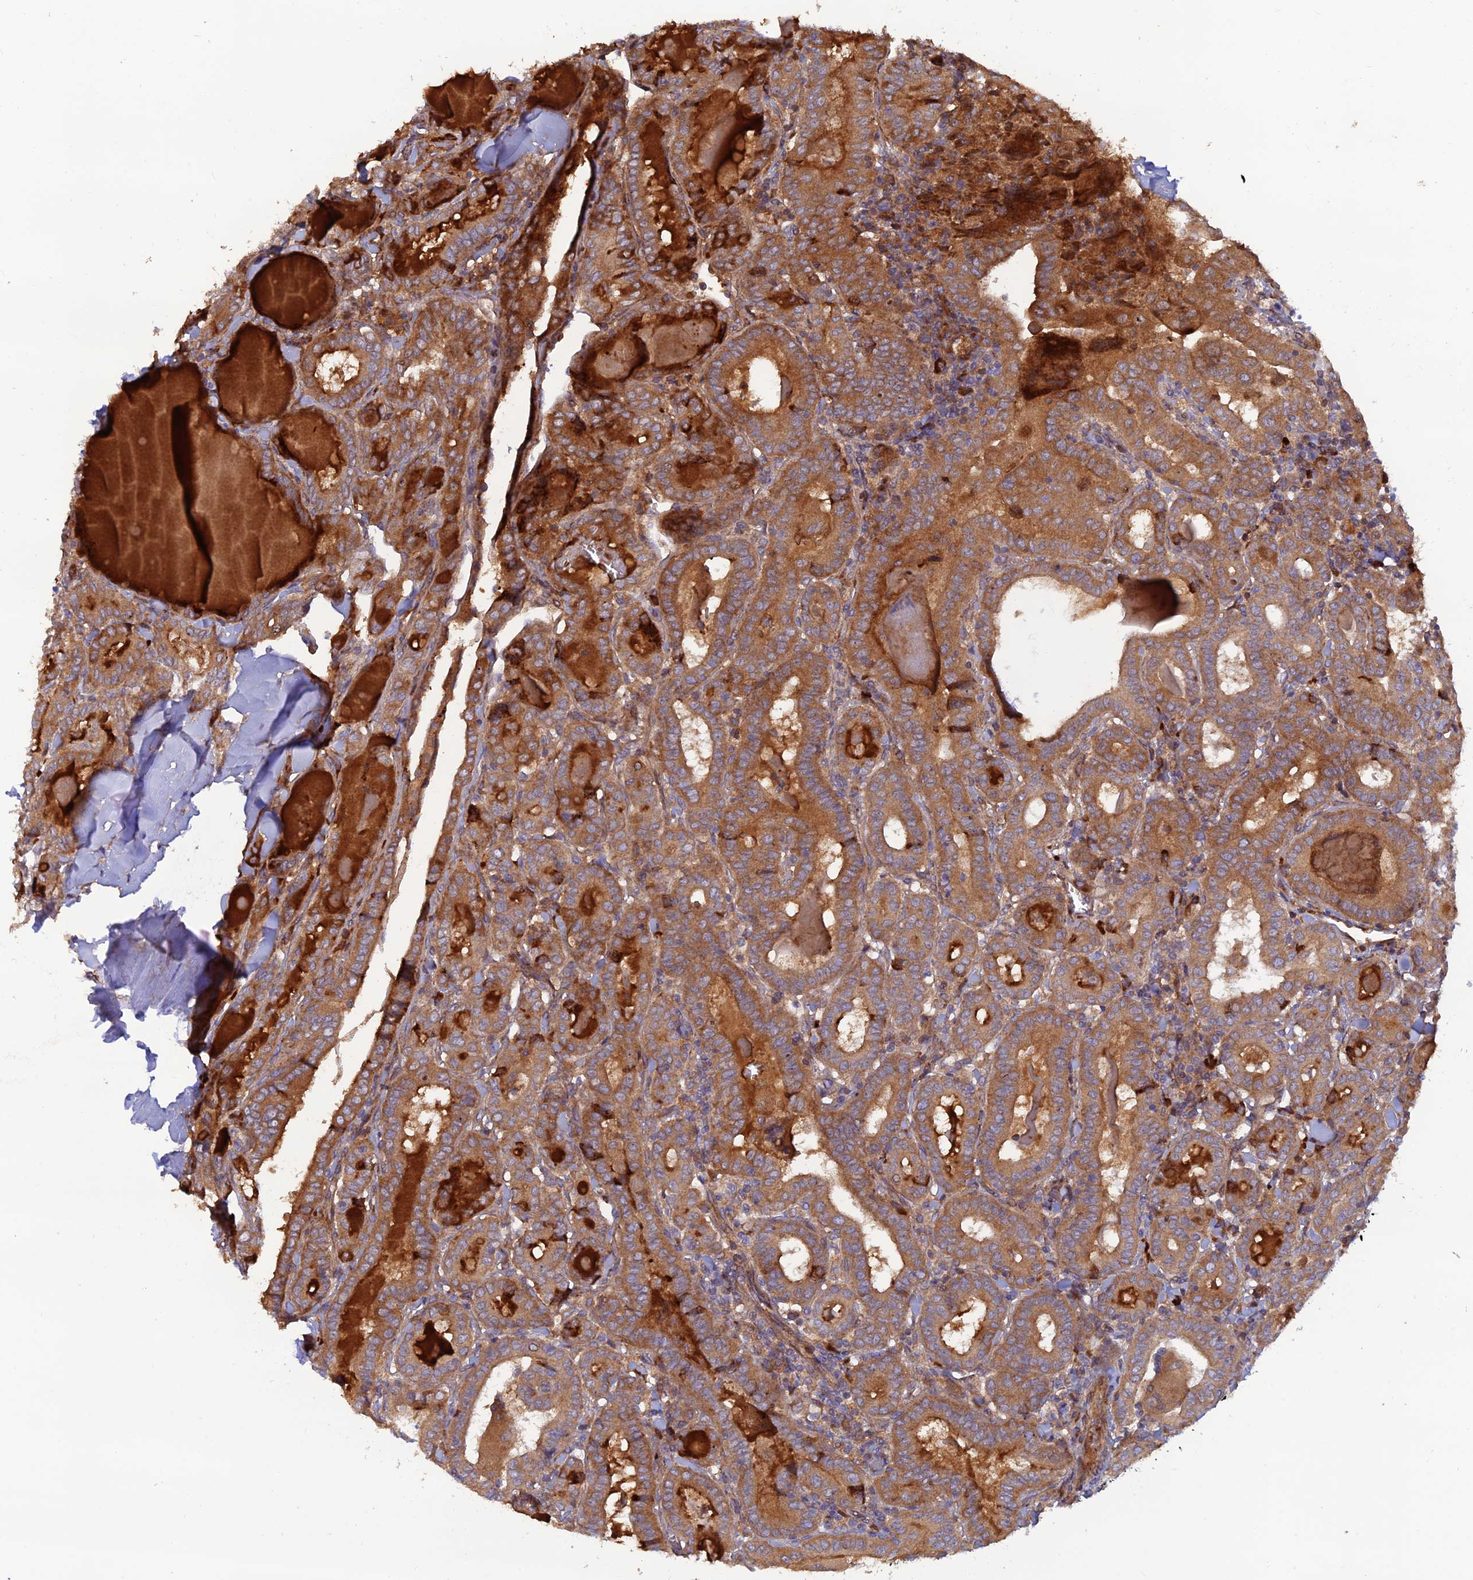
{"staining": {"intensity": "moderate", "quantity": ">75%", "location": "cytoplasmic/membranous"}, "tissue": "thyroid cancer", "cell_type": "Tumor cells", "image_type": "cancer", "snomed": [{"axis": "morphology", "description": "Papillary adenocarcinoma, NOS"}, {"axis": "topography", "description": "Thyroid gland"}], "caption": "This is an image of immunohistochemistry (IHC) staining of thyroid papillary adenocarcinoma, which shows moderate positivity in the cytoplasmic/membranous of tumor cells.", "gene": "GMCL1", "patient": {"sex": "female", "age": 72}}